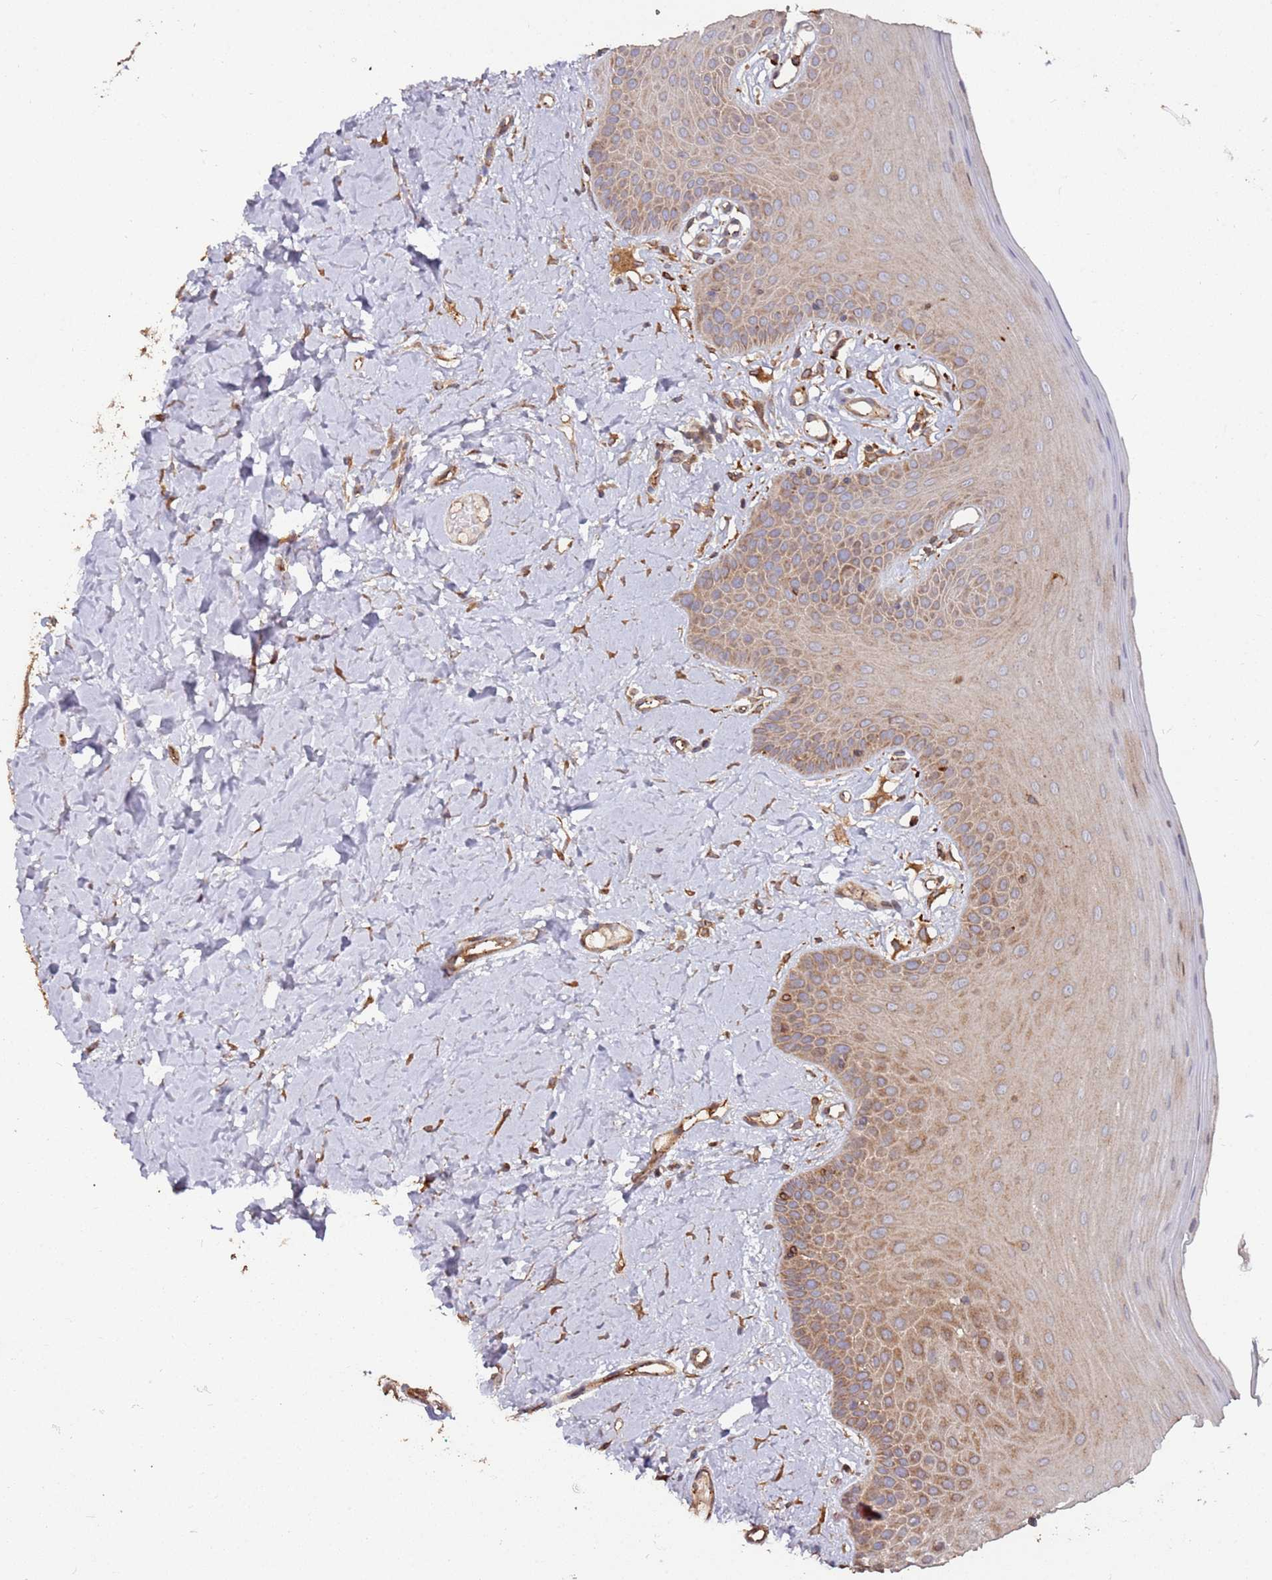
{"staining": {"intensity": "strong", "quantity": "25%-75%", "location": "cytoplasmic/membranous"}, "tissue": "oral mucosa", "cell_type": "Squamous epithelial cells", "image_type": "normal", "snomed": [{"axis": "morphology", "description": "Normal tissue, NOS"}, {"axis": "topography", "description": "Oral tissue"}], "caption": "About 25%-75% of squamous epithelial cells in unremarkable human oral mucosa show strong cytoplasmic/membranous protein positivity as visualized by brown immunohistochemical staining.", "gene": "LACC1", "patient": {"sex": "male", "age": 74}}